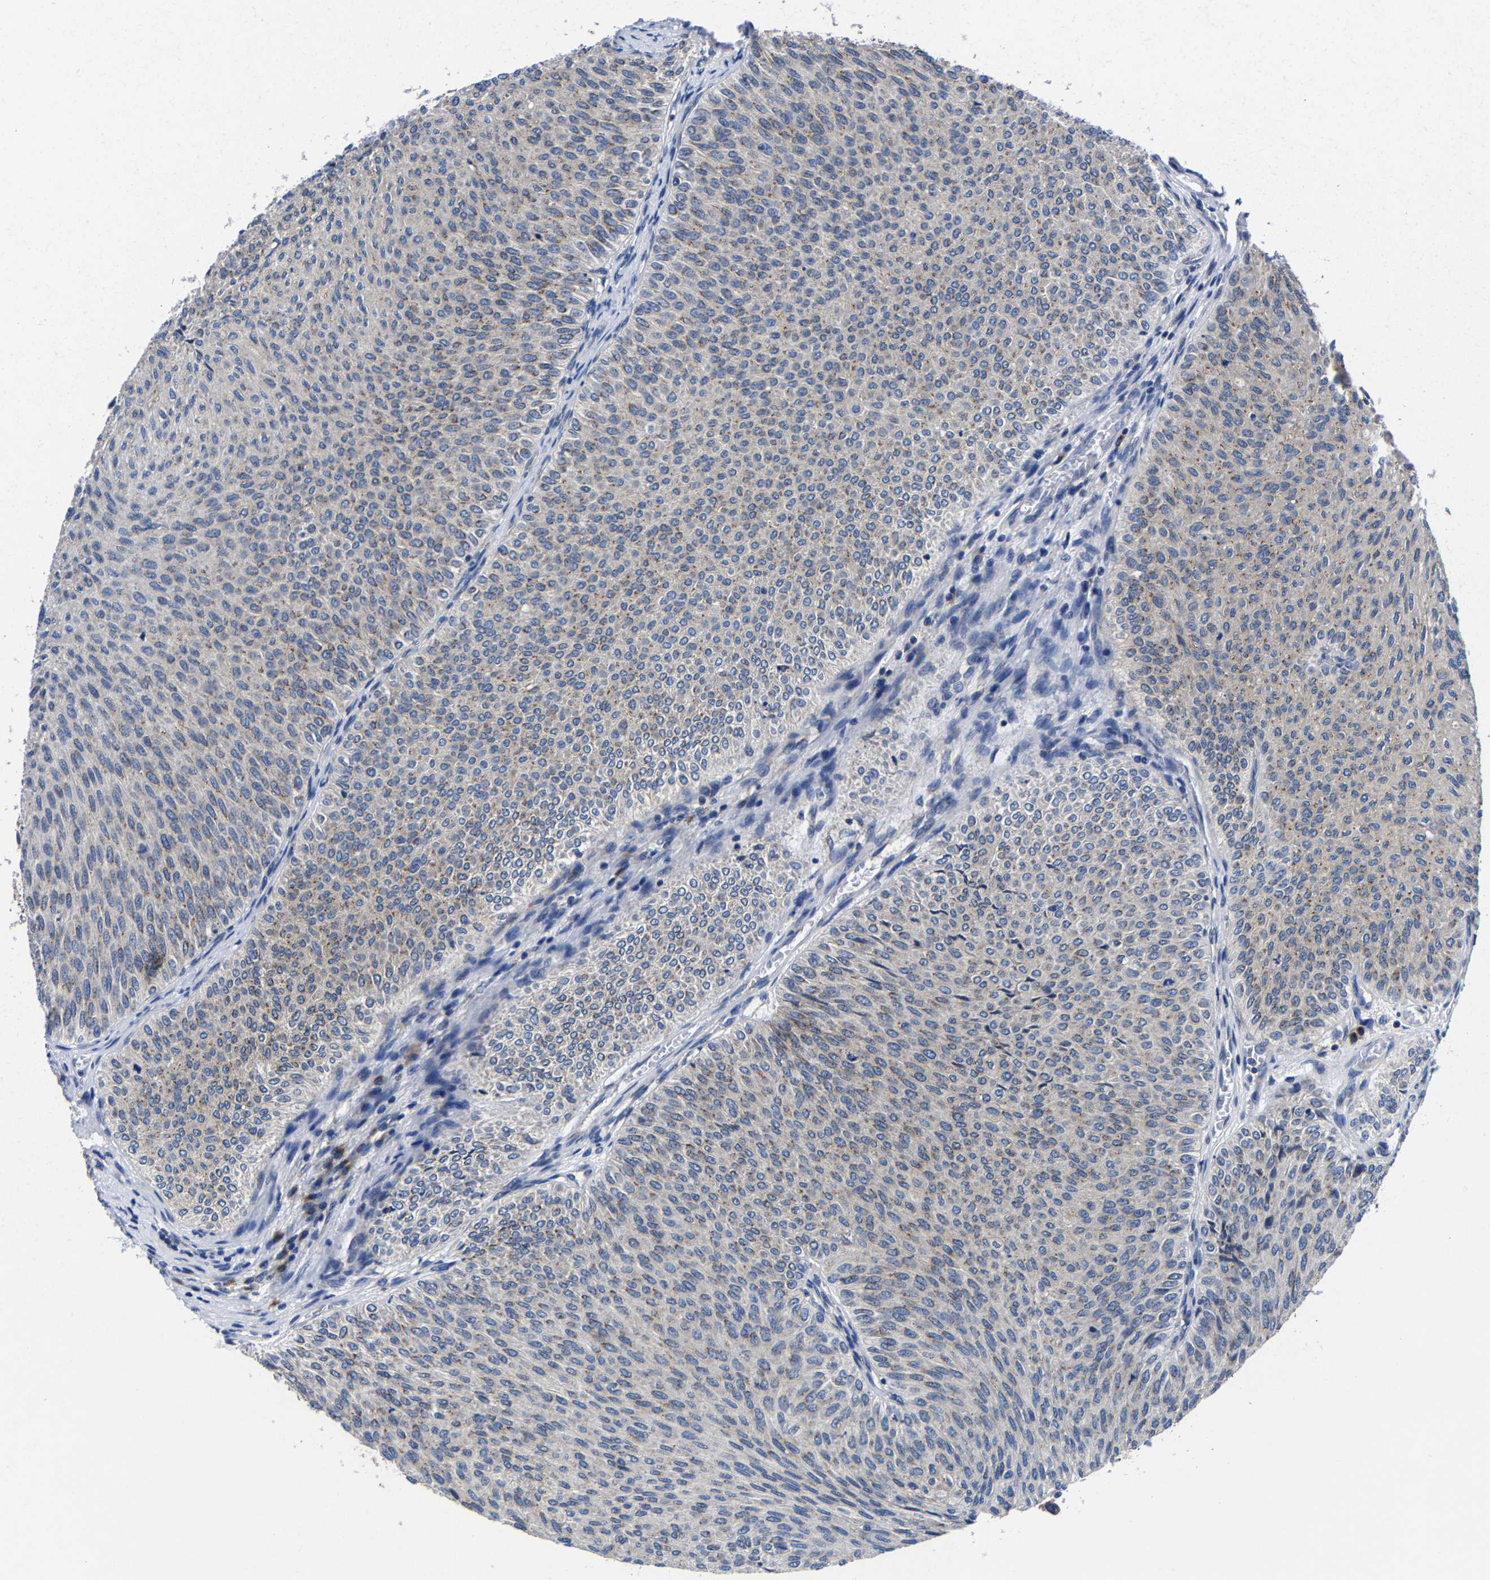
{"staining": {"intensity": "weak", "quantity": "25%-75%", "location": "cytoplasmic/membranous"}, "tissue": "urothelial cancer", "cell_type": "Tumor cells", "image_type": "cancer", "snomed": [{"axis": "morphology", "description": "Urothelial carcinoma, Low grade"}, {"axis": "topography", "description": "Urinary bladder"}], "caption": "Brown immunohistochemical staining in human low-grade urothelial carcinoma demonstrates weak cytoplasmic/membranous expression in about 25%-75% of tumor cells.", "gene": "EBAG9", "patient": {"sex": "male", "age": 78}}